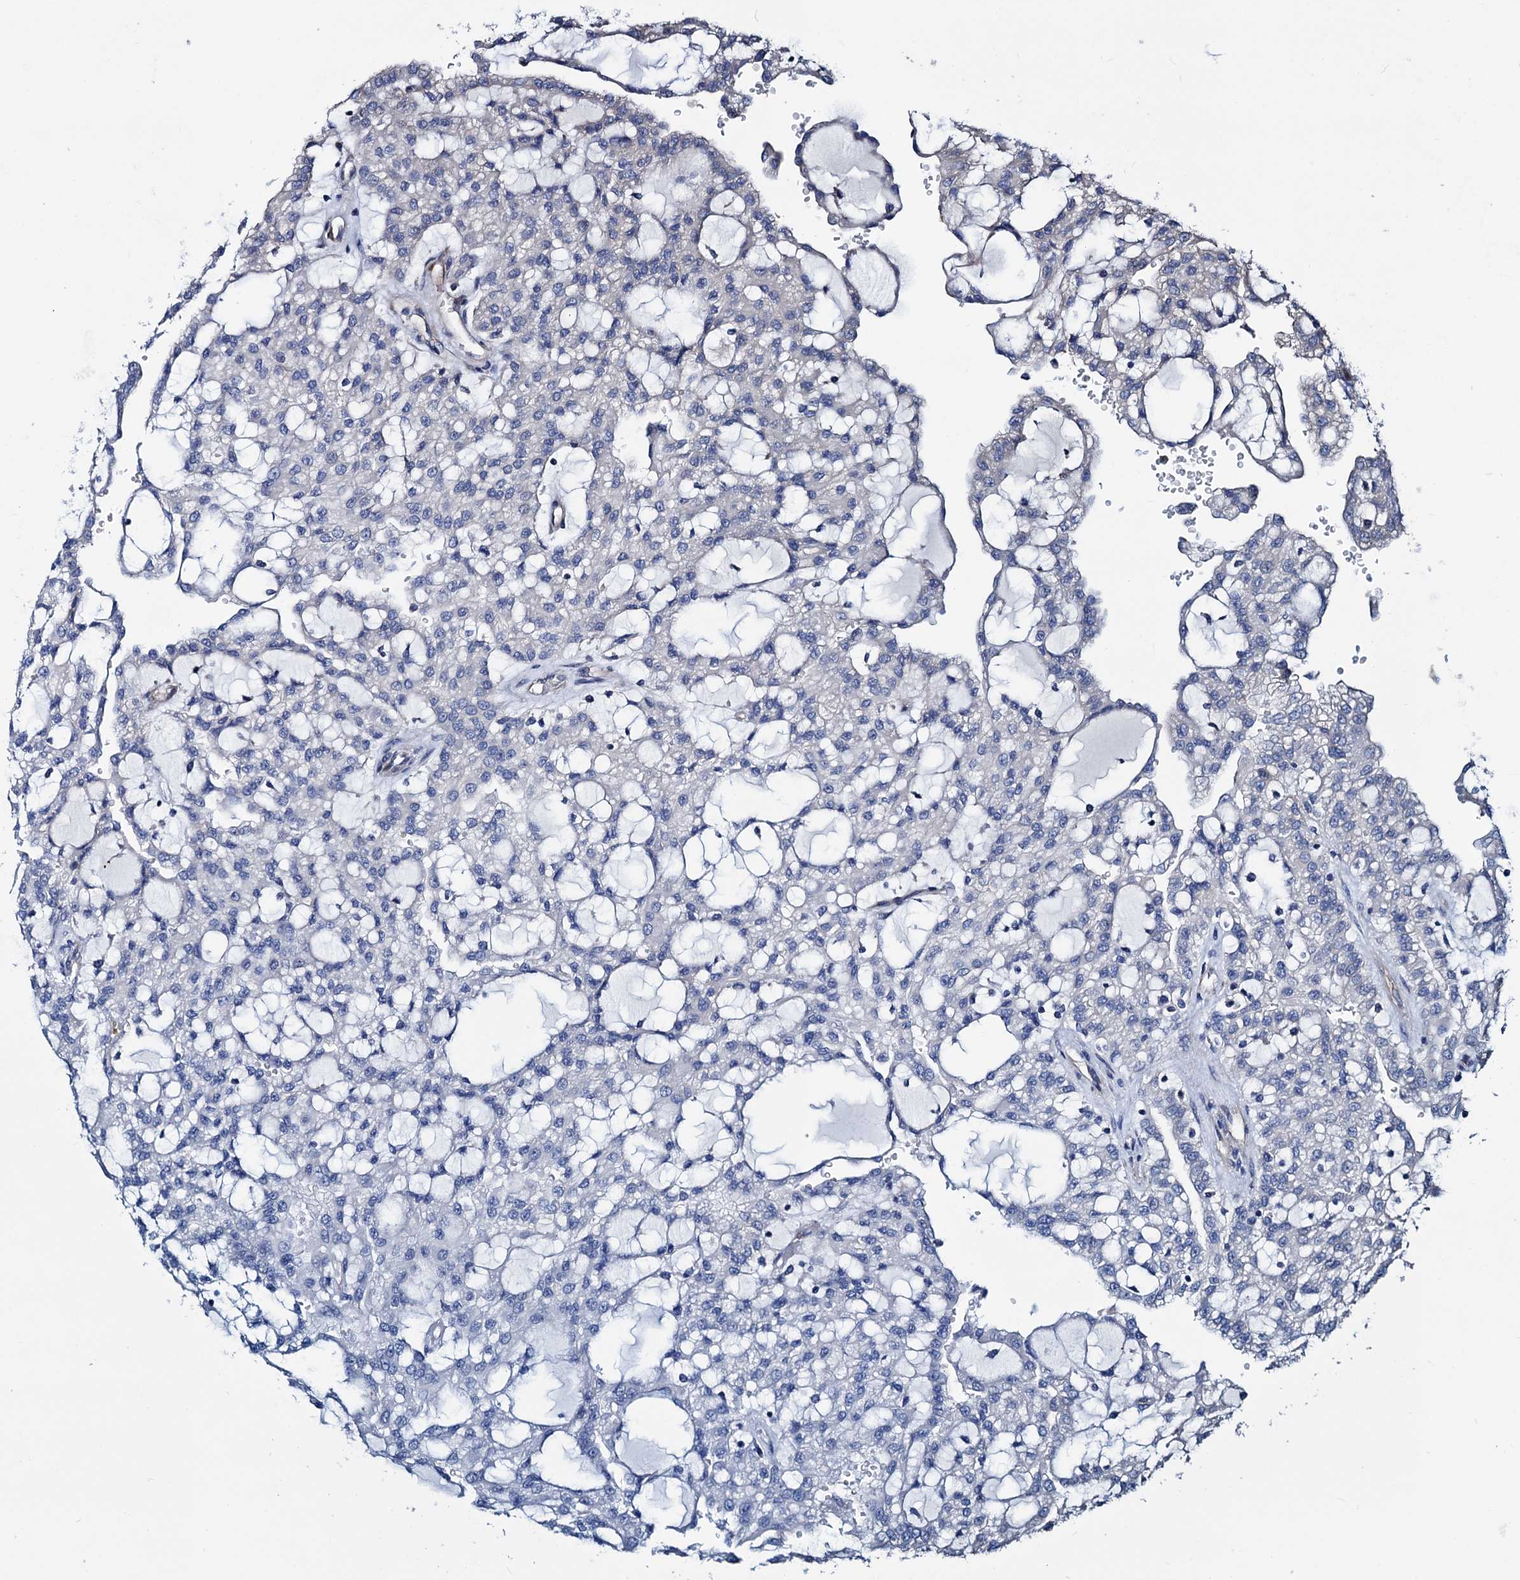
{"staining": {"intensity": "negative", "quantity": "none", "location": "none"}, "tissue": "renal cancer", "cell_type": "Tumor cells", "image_type": "cancer", "snomed": [{"axis": "morphology", "description": "Adenocarcinoma, NOS"}, {"axis": "topography", "description": "Kidney"}], "caption": "Tumor cells show no significant protein staining in renal cancer.", "gene": "AKAP11", "patient": {"sex": "male", "age": 63}}